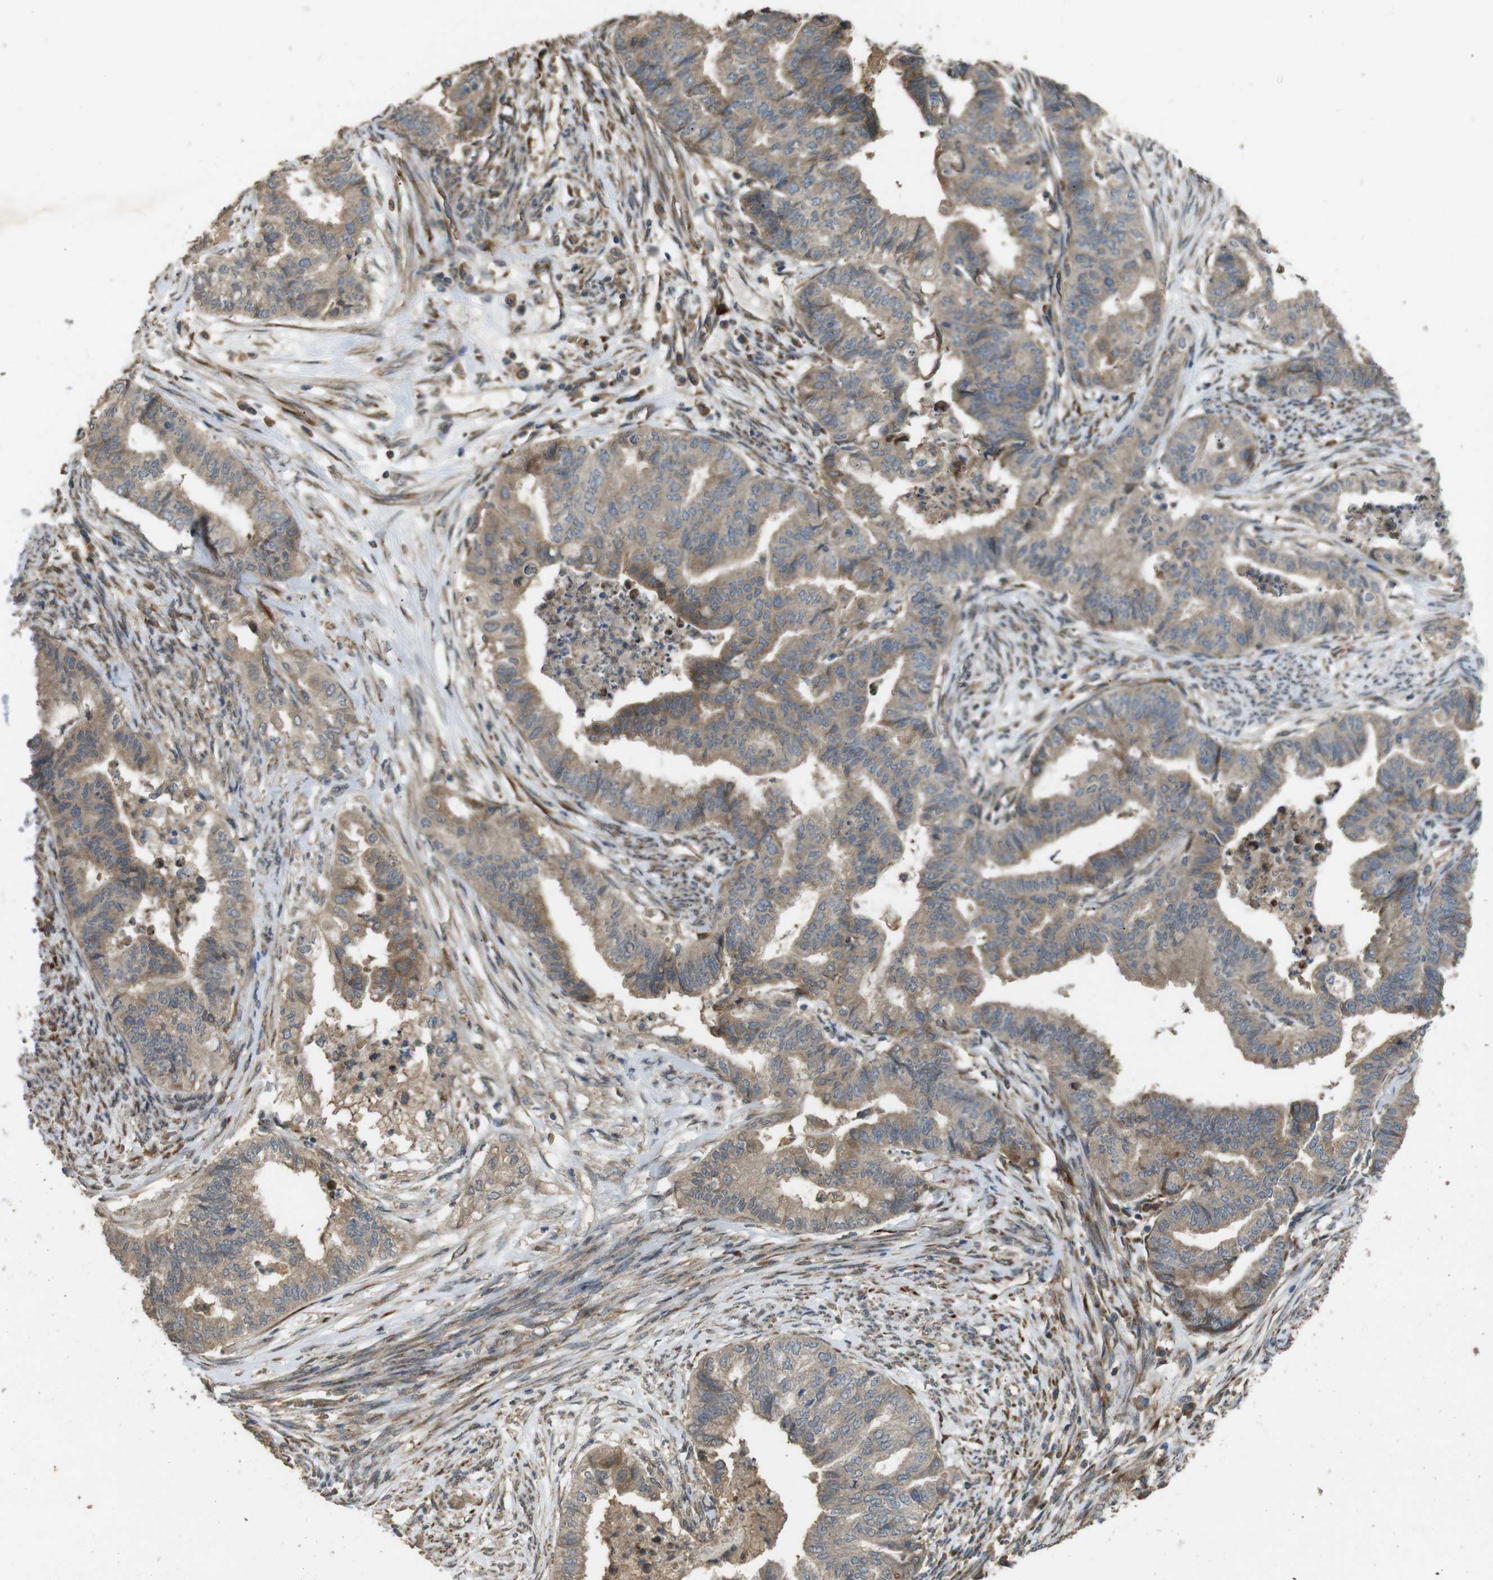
{"staining": {"intensity": "moderate", "quantity": ">75%", "location": "cytoplasmic/membranous"}, "tissue": "endometrial cancer", "cell_type": "Tumor cells", "image_type": "cancer", "snomed": [{"axis": "morphology", "description": "Adenocarcinoma, NOS"}, {"axis": "topography", "description": "Endometrium"}], "caption": "An IHC histopathology image of tumor tissue is shown. Protein staining in brown highlights moderate cytoplasmic/membranous positivity in endometrial cancer (adenocarcinoma) within tumor cells.", "gene": "ARHGAP24", "patient": {"sex": "female", "age": 79}}